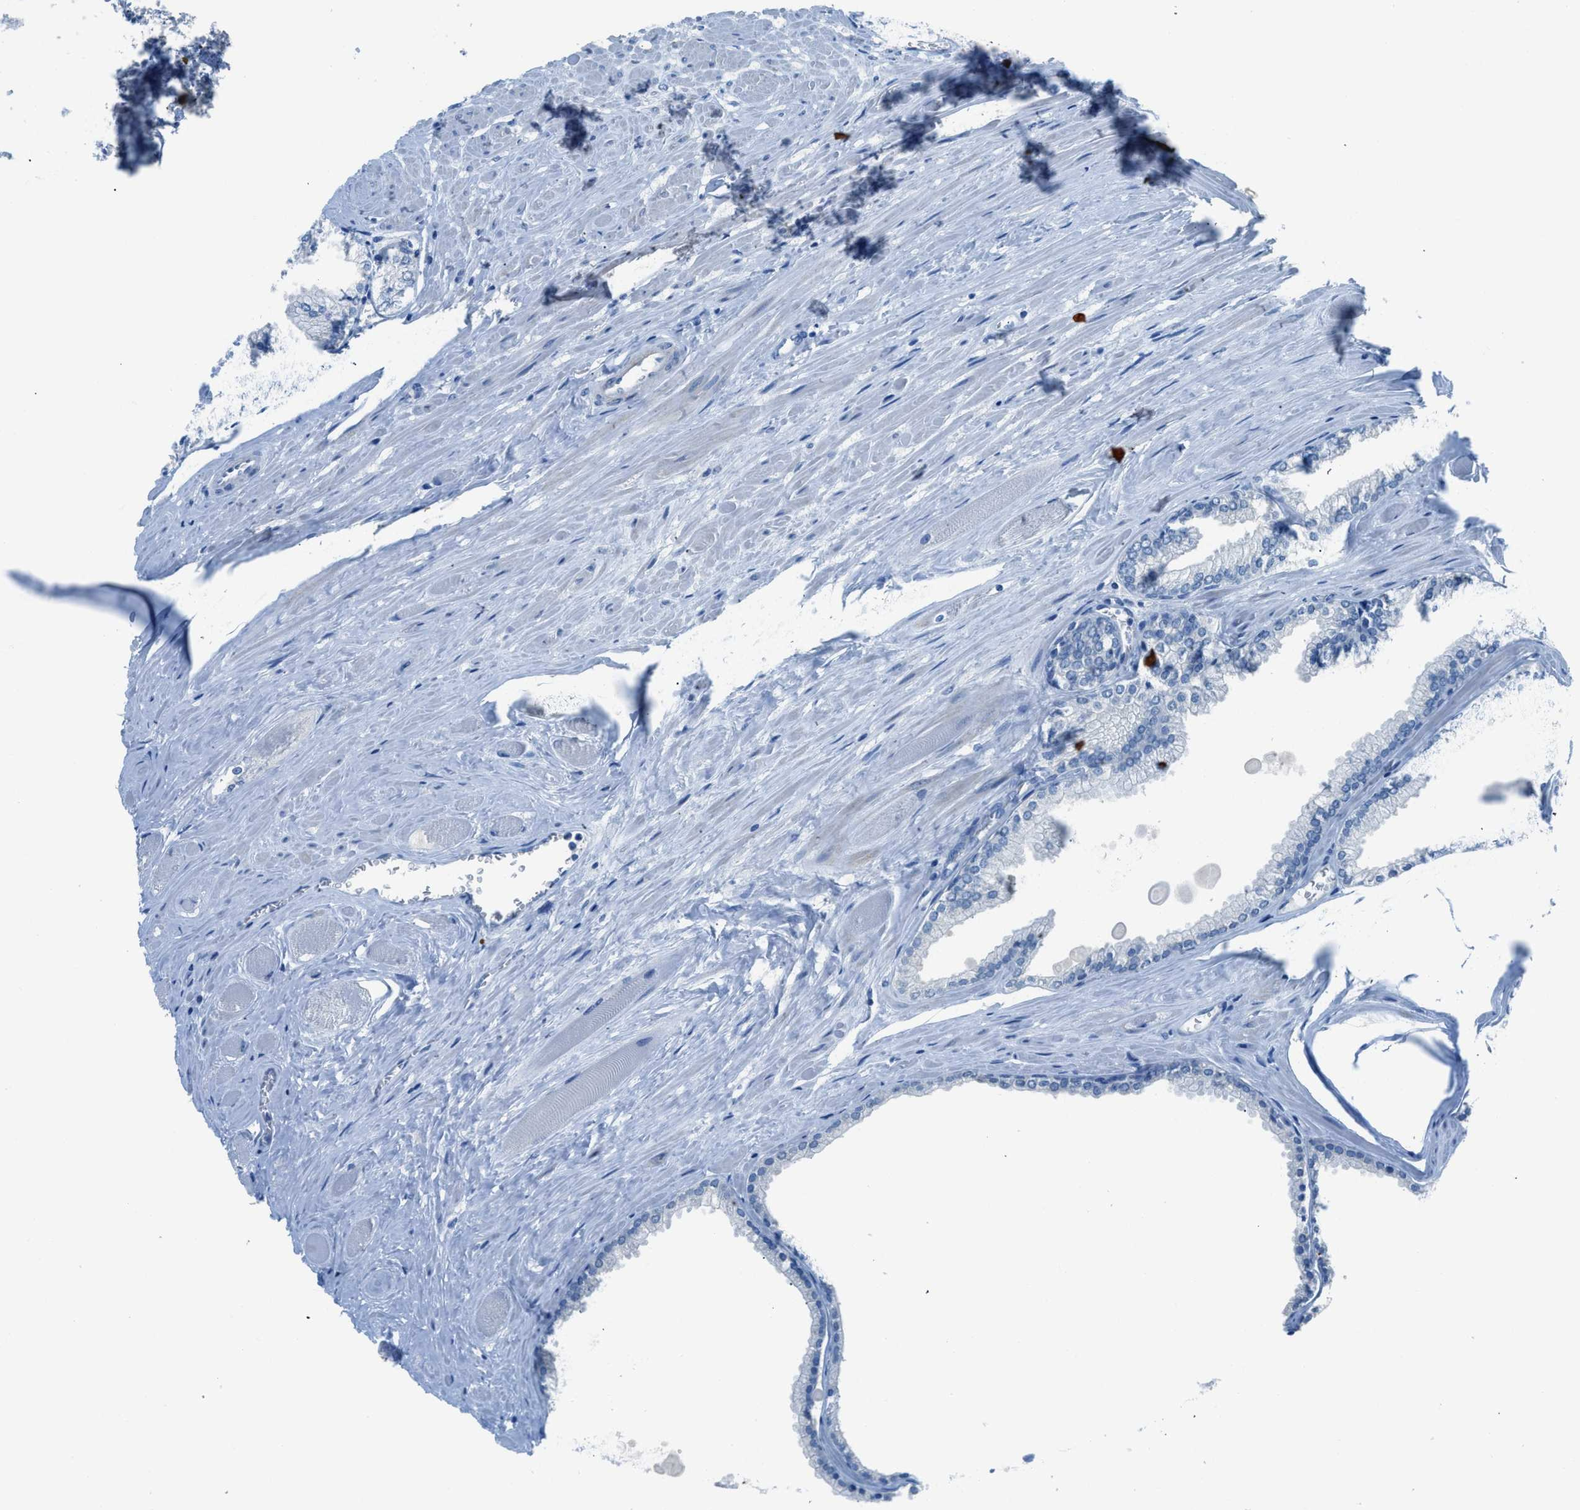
{"staining": {"intensity": "negative", "quantity": "none", "location": "none"}, "tissue": "prostate cancer", "cell_type": "Tumor cells", "image_type": "cancer", "snomed": [{"axis": "morphology", "description": "Adenocarcinoma, Low grade"}, {"axis": "topography", "description": "Prostate"}], "caption": "Human prostate low-grade adenocarcinoma stained for a protein using IHC reveals no staining in tumor cells.", "gene": "ACAN", "patient": {"sex": "male", "age": 59}}